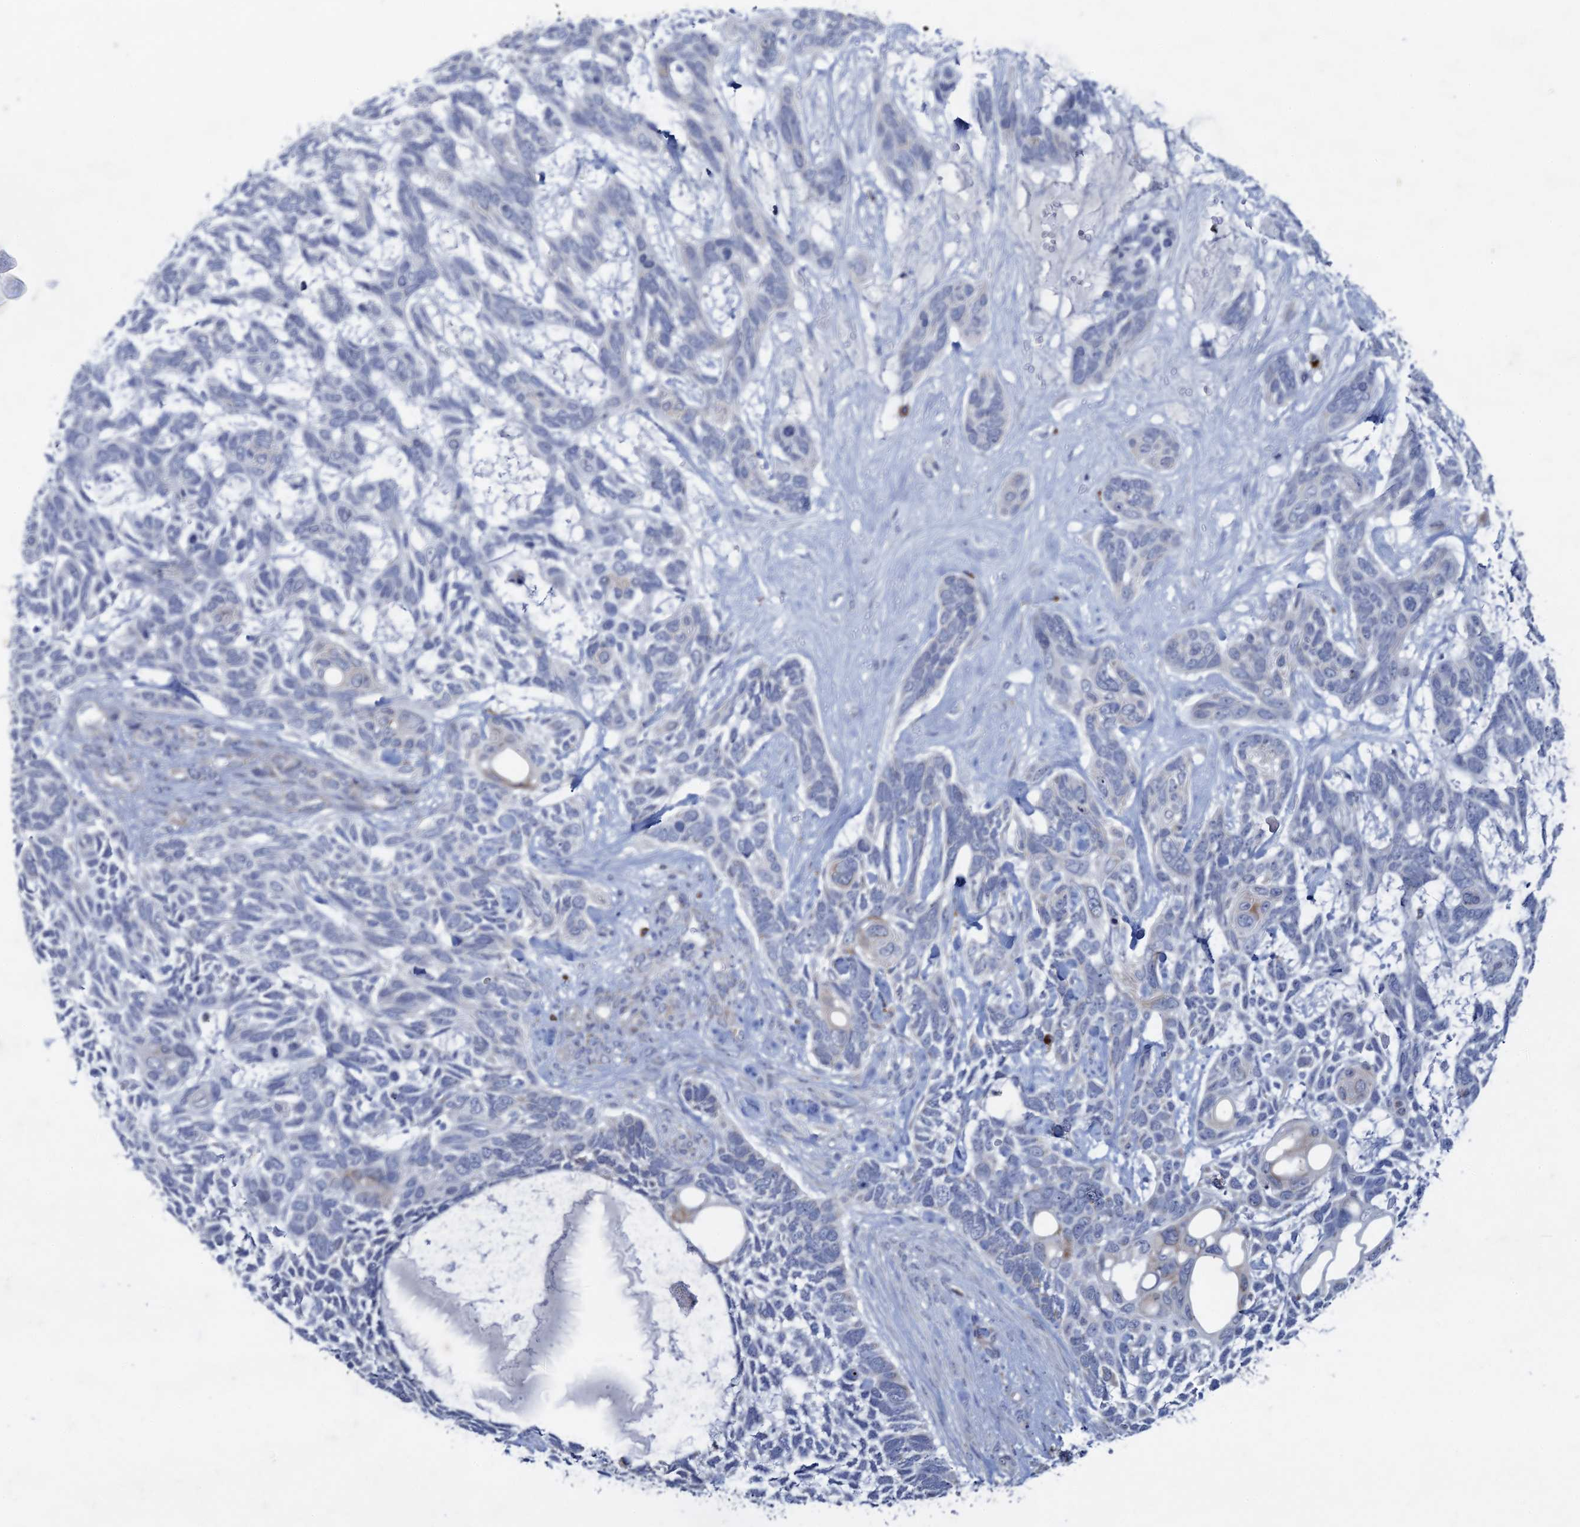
{"staining": {"intensity": "negative", "quantity": "none", "location": "none"}, "tissue": "skin cancer", "cell_type": "Tumor cells", "image_type": "cancer", "snomed": [{"axis": "morphology", "description": "Basal cell carcinoma"}, {"axis": "topography", "description": "Skin"}], "caption": "Histopathology image shows no significant protein expression in tumor cells of basal cell carcinoma (skin).", "gene": "ANKS3", "patient": {"sex": "male", "age": 88}}